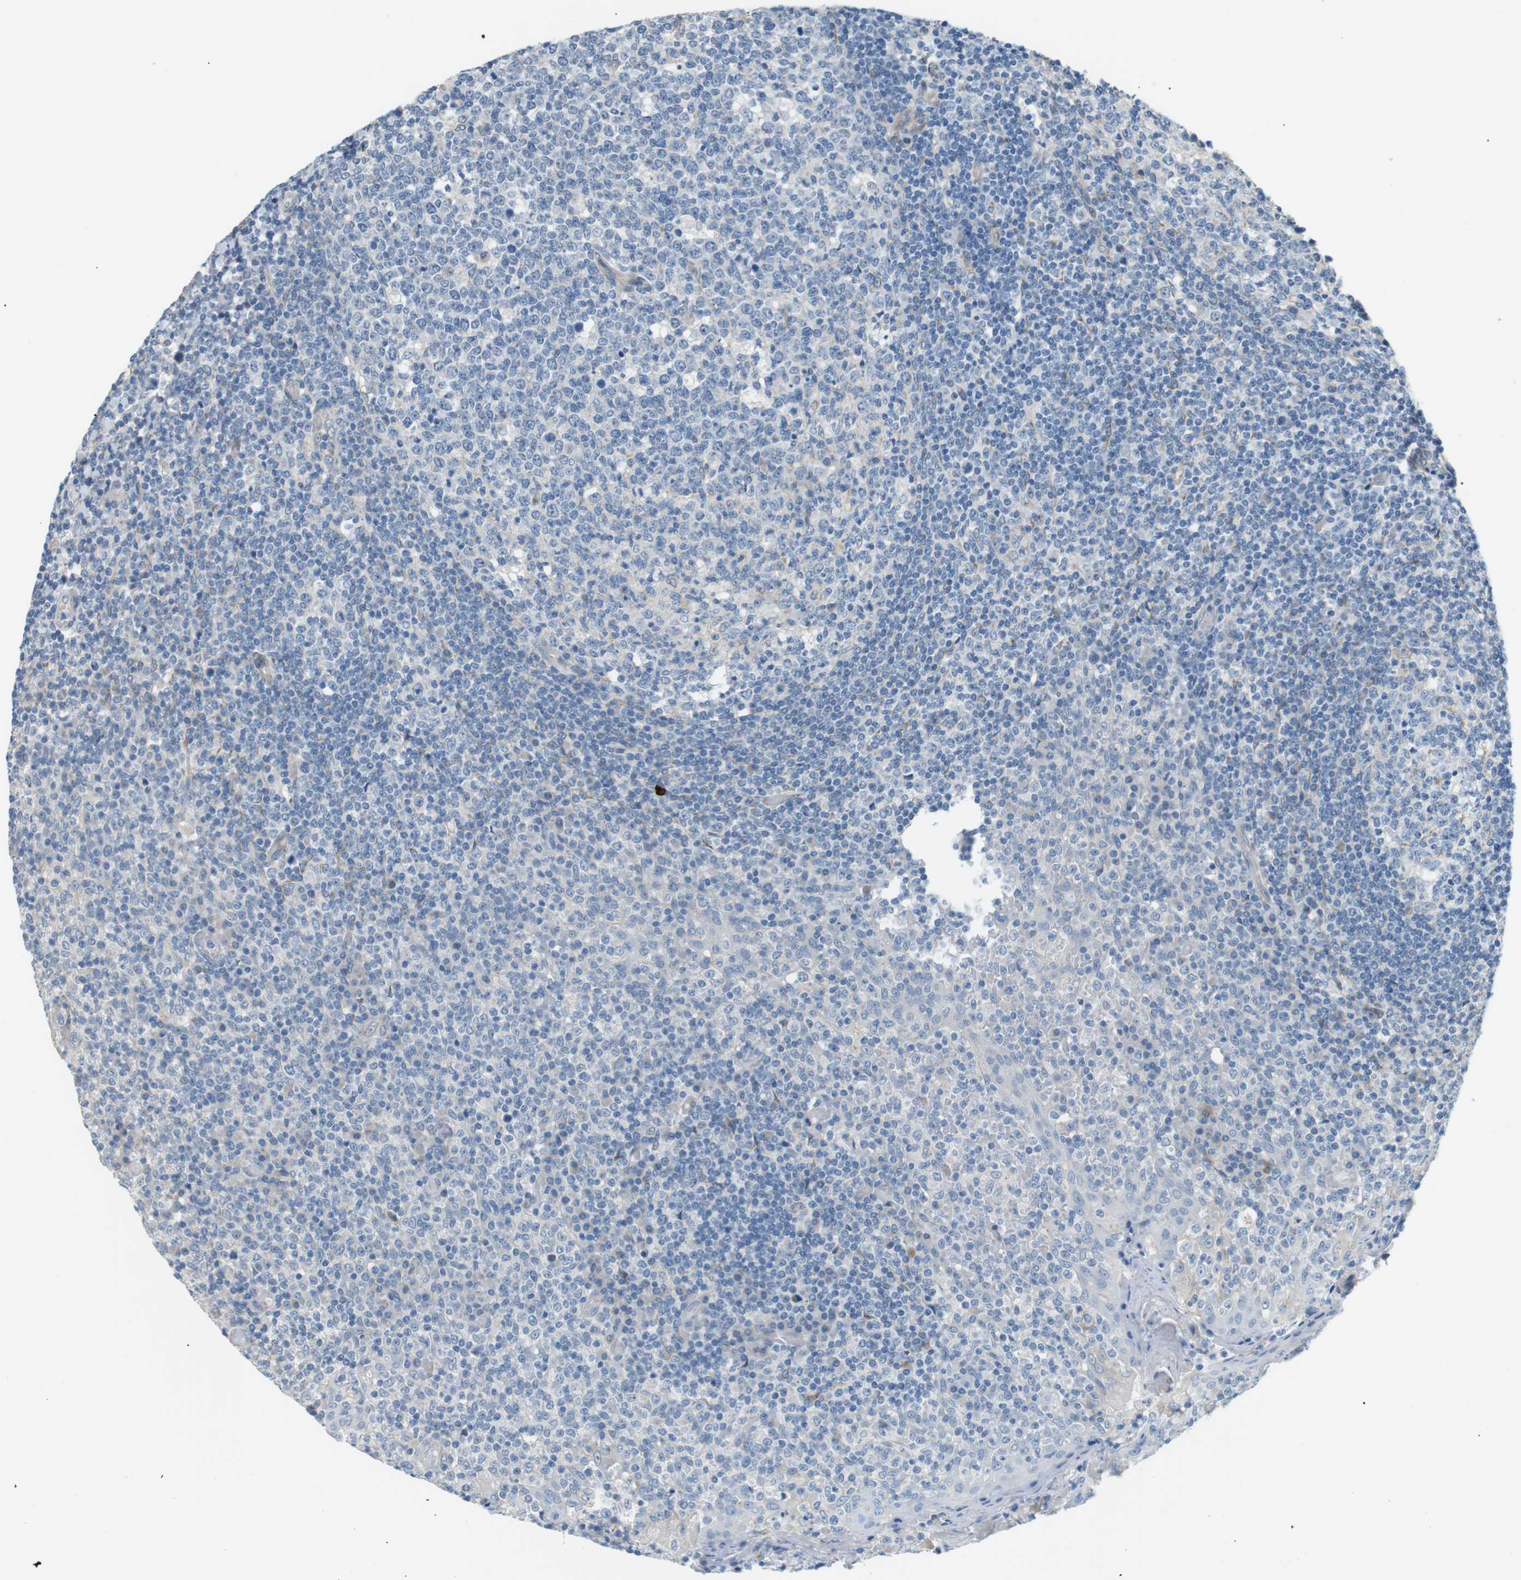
{"staining": {"intensity": "negative", "quantity": "none", "location": "none"}, "tissue": "tonsil", "cell_type": "Germinal center cells", "image_type": "normal", "snomed": [{"axis": "morphology", "description": "Normal tissue, NOS"}, {"axis": "topography", "description": "Tonsil"}], "caption": "DAB (3,3'-diaminobenzidine) immunohistochemical staining of unremarkable tonsil demonstrates no significant positivity in germinal center cells.", "gene": "MTARC2", "patient": {"sex": "female", "age": 19}}